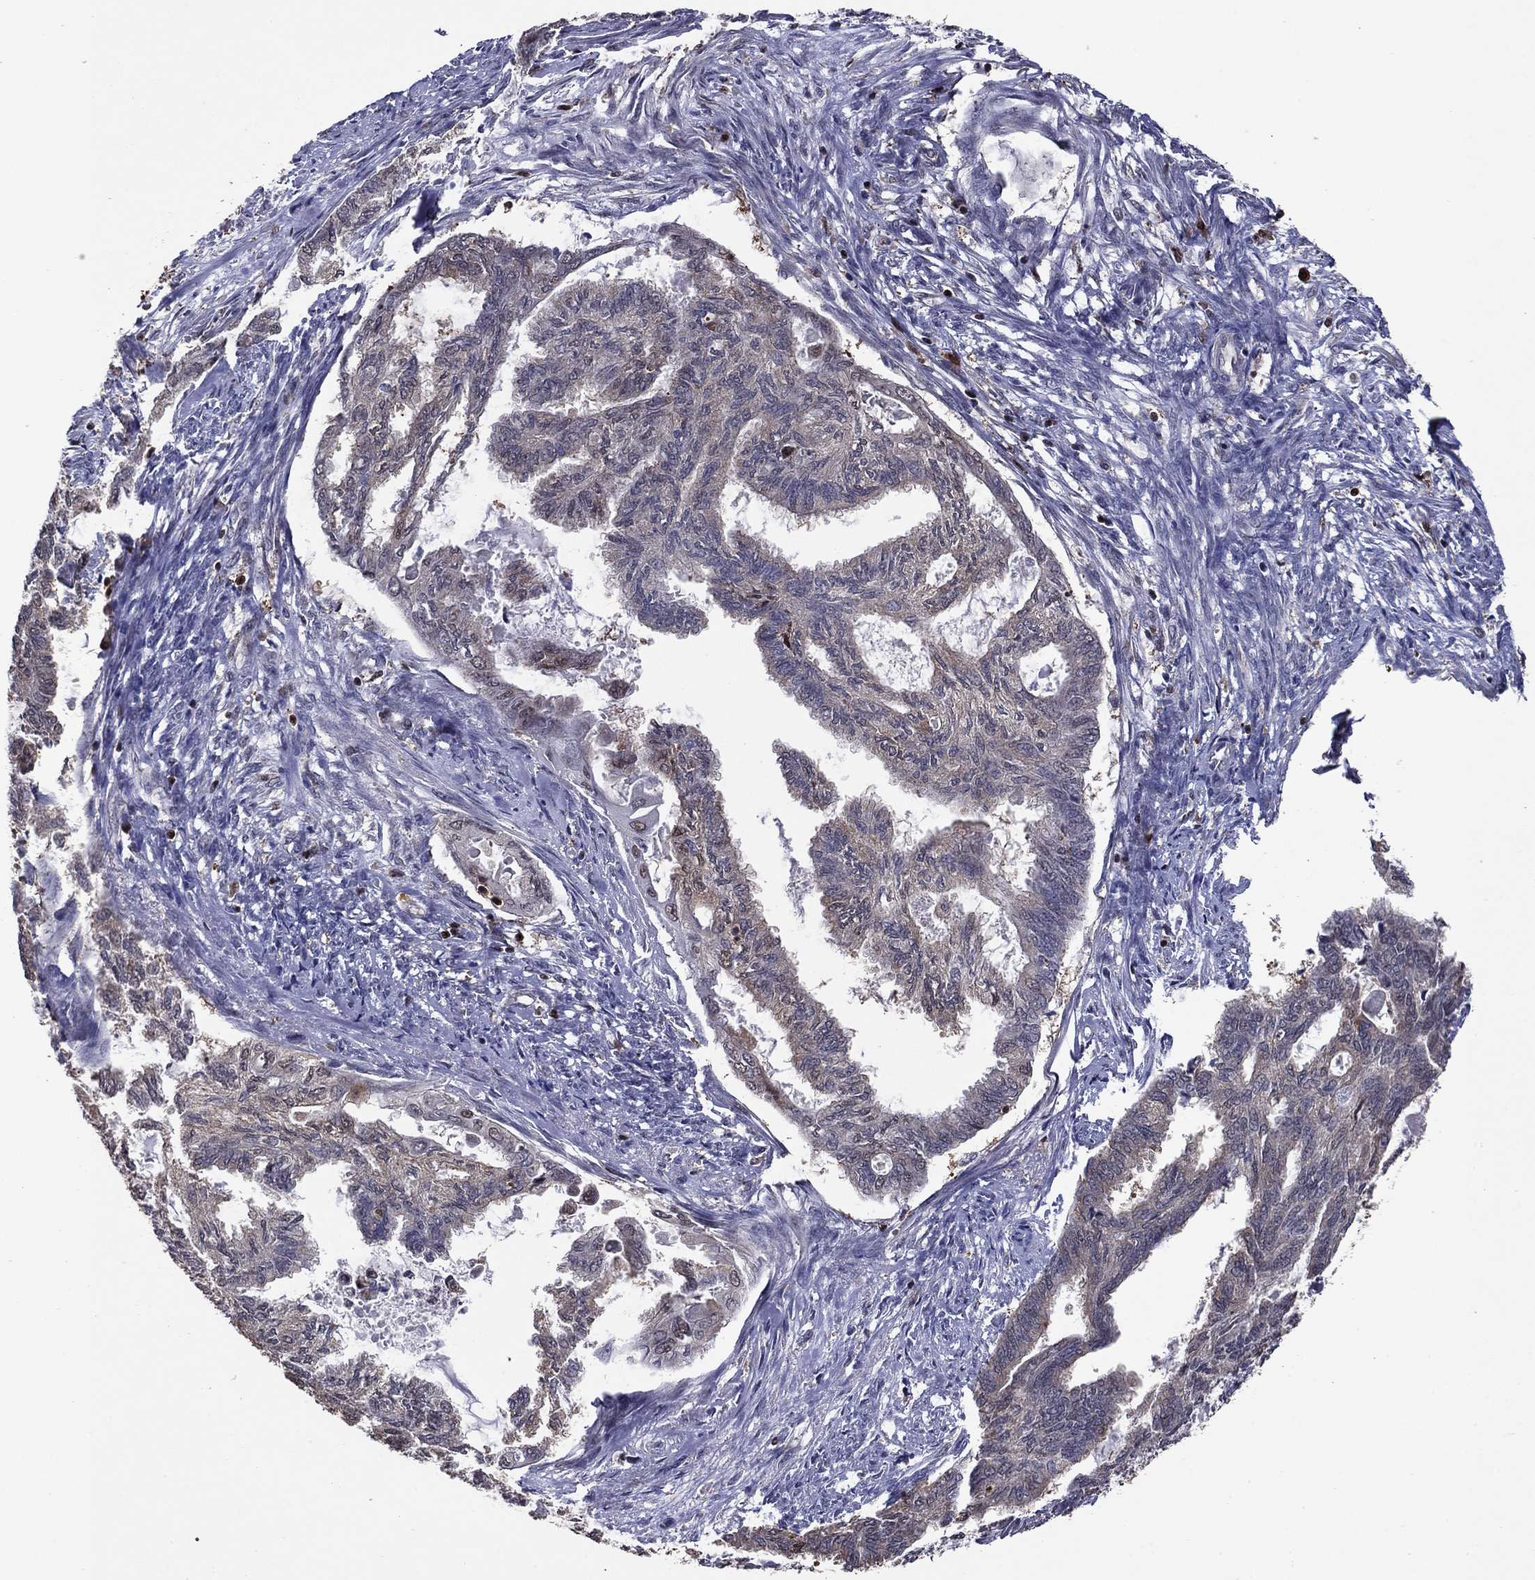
{"staining": {"intensity": "moderate", "quantity": "<25%", "location": "cytoplasmic/membranous"}, "tissue": "endometrial cancer", "cell_type": "Tumor cells", "image_type": "cancer", "snomed": [{"axis": "morphology", "description": "Adenocarcinoma, NOS"}, {"axis": "topography", "description": "Endometrium"}], "caption": "High-power microscopy captured an IHC micrograph of endometrial adenocarcinoma, revealing moderate cytoplasmic/membranous staining in approximately <25% of tumor cells.", "gene": "APPBP2", "patient": {"sex": "female", "age": 86}}